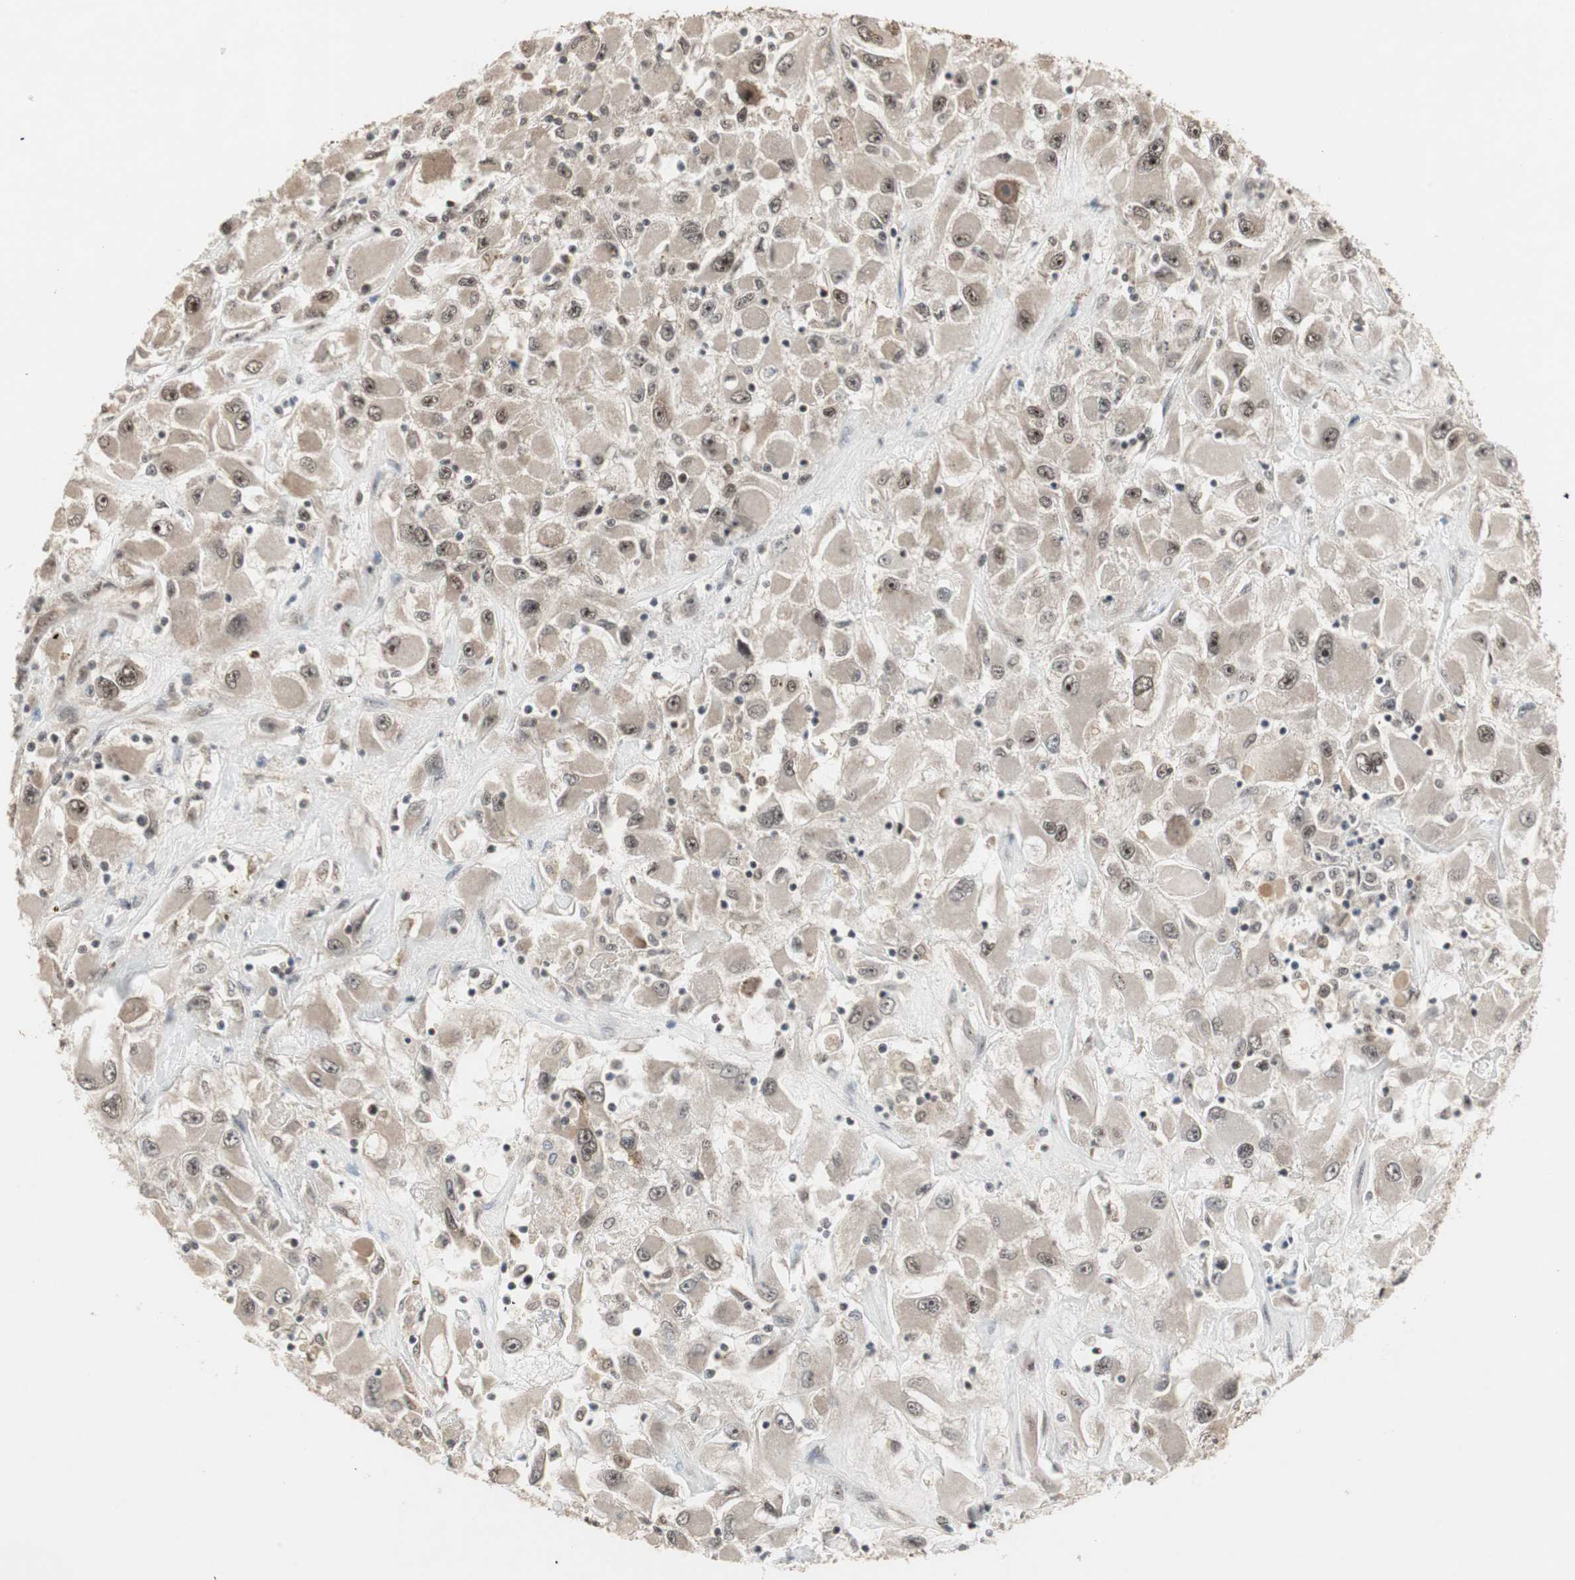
{"staining": {"intensity": "weak", "quantity": ">75%", "location": "cytoplasmic/membranous,nuclear"}, "tissue": "renal cancer", "cell_type": "Tumor cells", "image_type": "cancer", "snomed": [{"axis": "morphology", "description": "Adenocarcinoma, NOS"}, {"axis": "topography", "description": "Kidney"}], "caption": "Protein expression analysis of adenocarcinoma (renal) demonstrates weak cytoplasmic/membranous and nuclear staining in about >75% of tumor cells. Using DAB (3,3'-diaminobenzidine) (brown) and hematoxylin (blue) stains, captured at high magnification using brightfield microscopy.", "gene": "CSNK2B", "patient": {"sex": "female", "age": 52}}